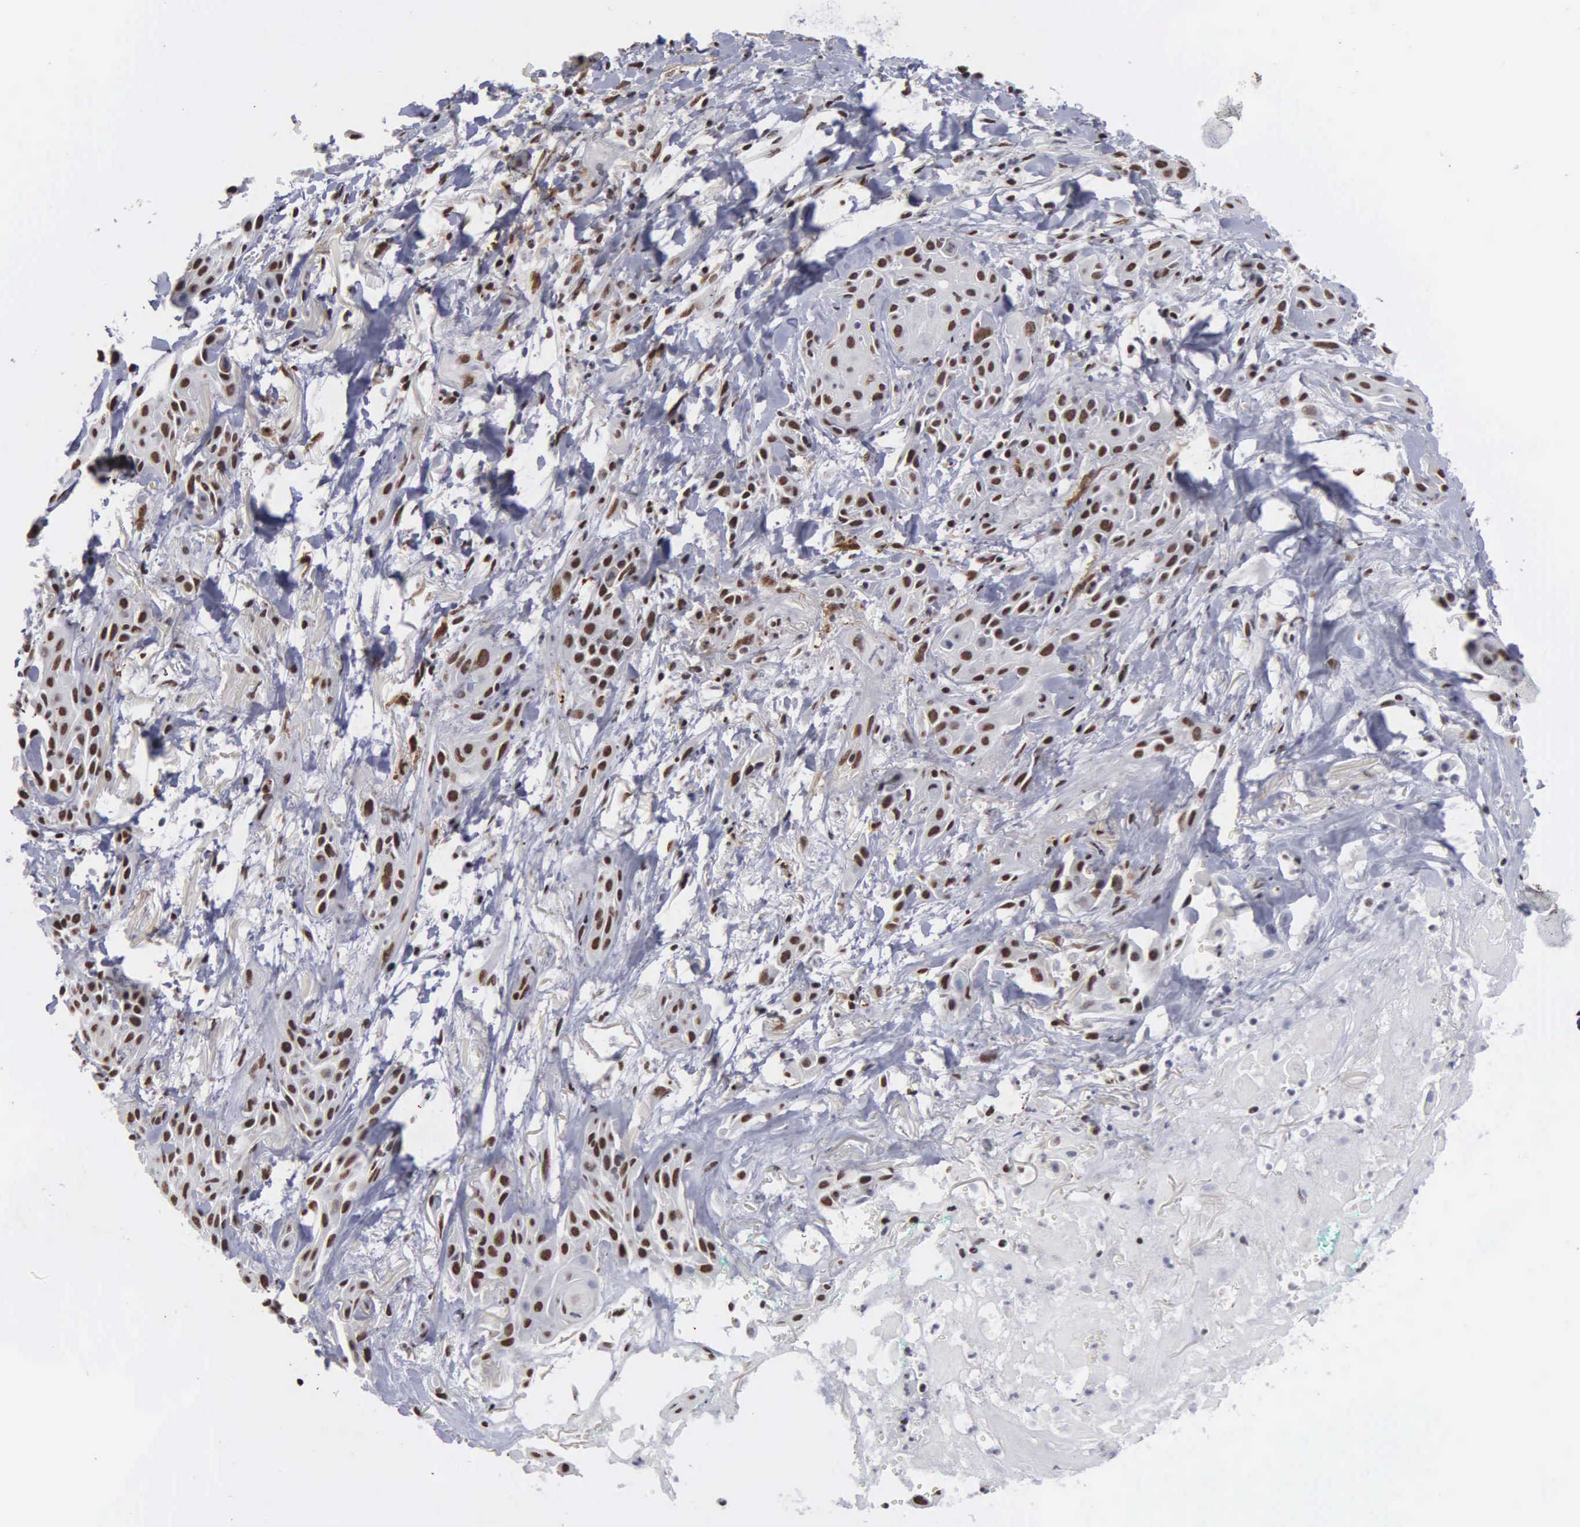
{"staining": {"intensity": "moderate", "quantity": ">75%", "location": "nuclear"}, "tissue": "skin cancer", "cell_type": "Tumor cells", "image_type": "cancer", "snomed": [{"axis": "morphology", "description": "Squamous cell carcinoma, NOS"}, {"axis": "topography", "description": "Skin"}, {"axis": "topography", "description": "Anal"}], "caption": "Skin cancer (squamous cell carcinoma) stained for a protein (brown) displays moderate nuclear positive staining in about >75% of tumor cells.", "gene": "KIAA0586", "patient": {"sex": "male", "age": 64}}